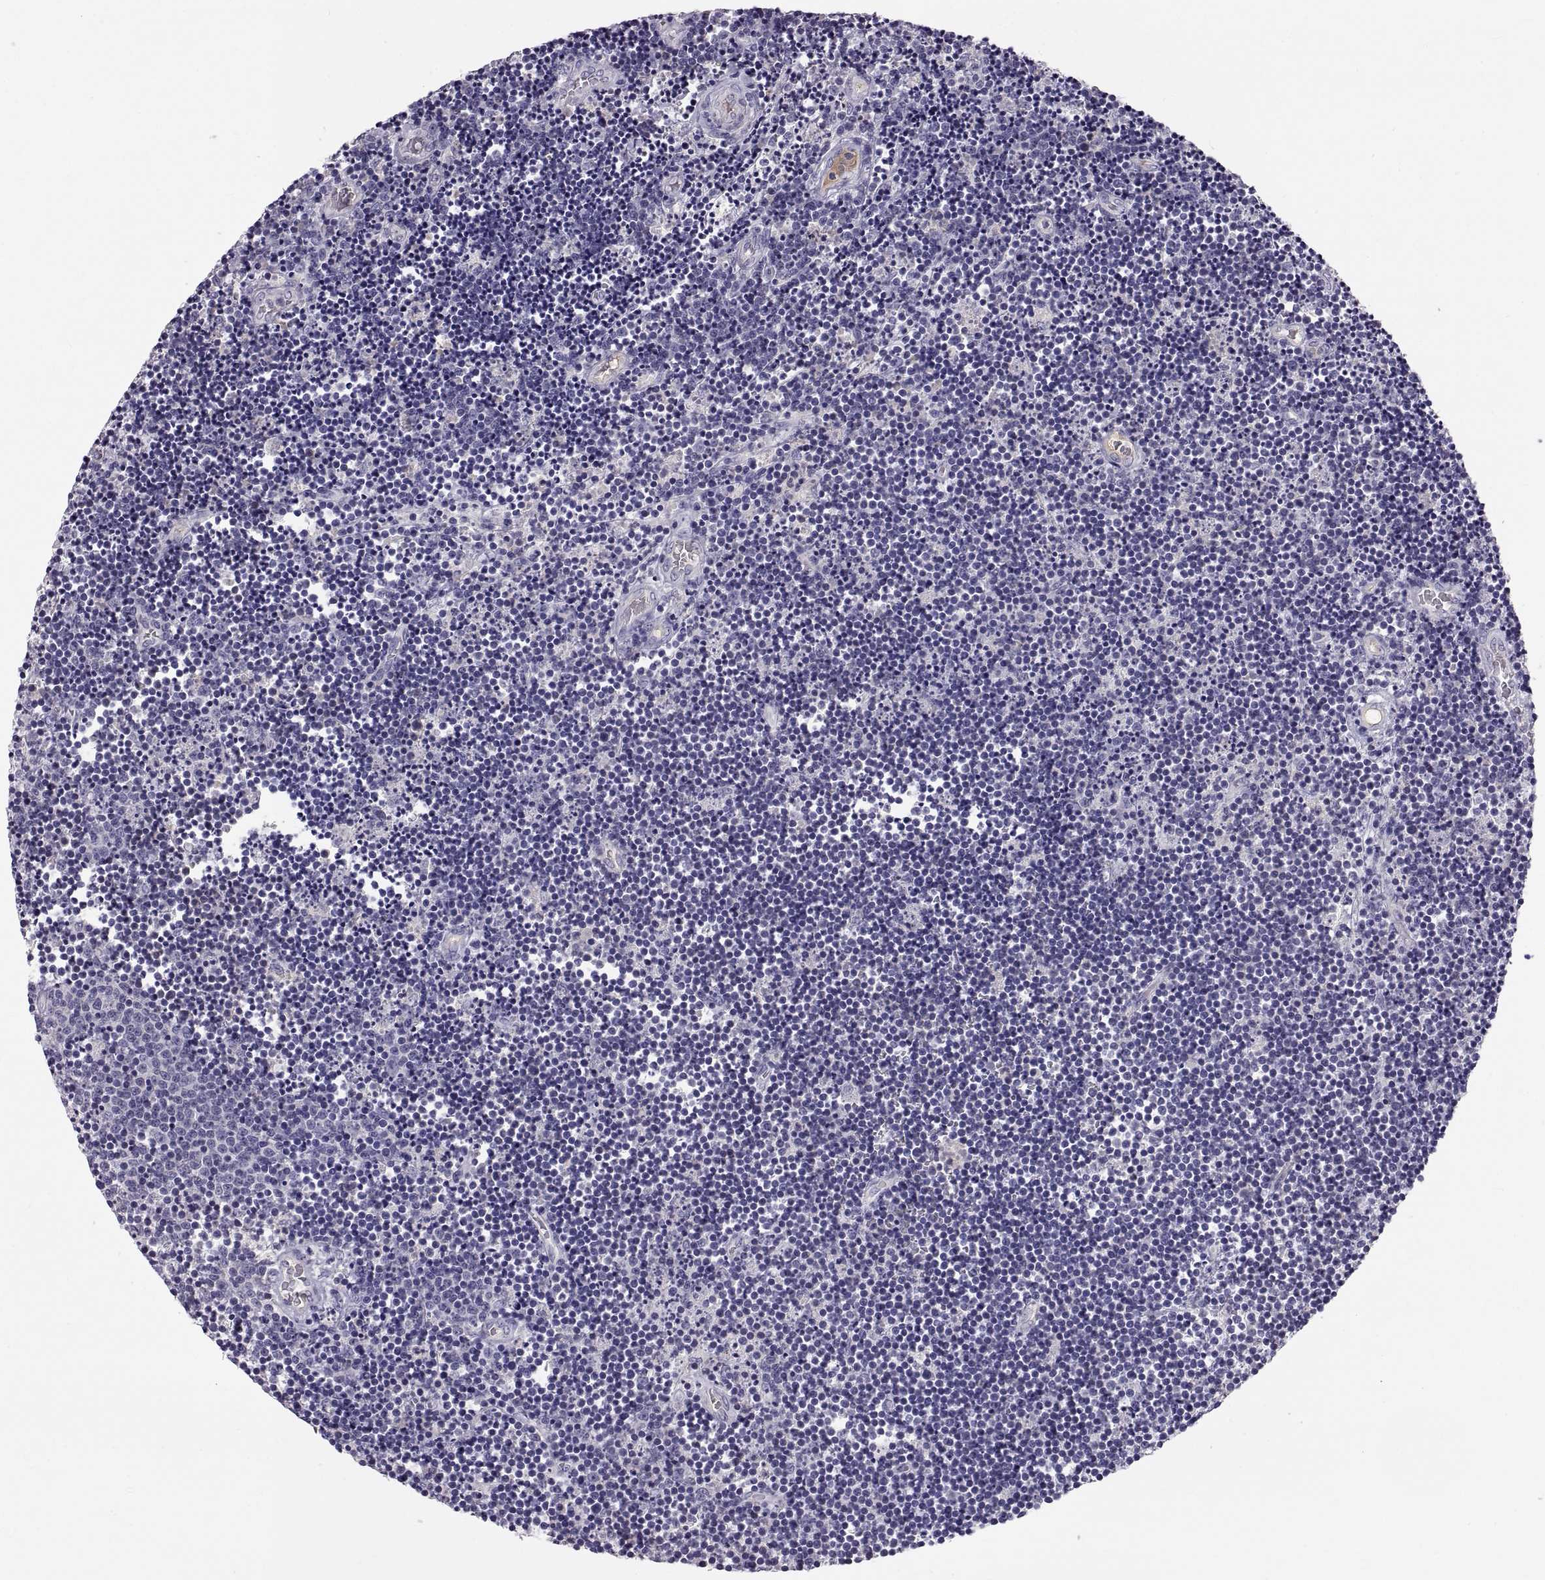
{"staining": {"intensity": "negative", "quantity": "none", "location": "none"}, "tissue": "lymphoma", "cell_type": "Tumor cells", "image_type": "cancer", "snomed": [{"axis": "morphology", "description": "Malignant lymphoma, non-Hodgkin's type, Low grade"}, {"axis": "topography", "description": "Brain"}], "caption": "Low-grade malignant lymphoma, non-Hodgkin's type was stained to show a protein in brown. There is no significant expression in tumor cells.", "gene": "ADAM32", "patient": {"sex": "female", "age": 66}}